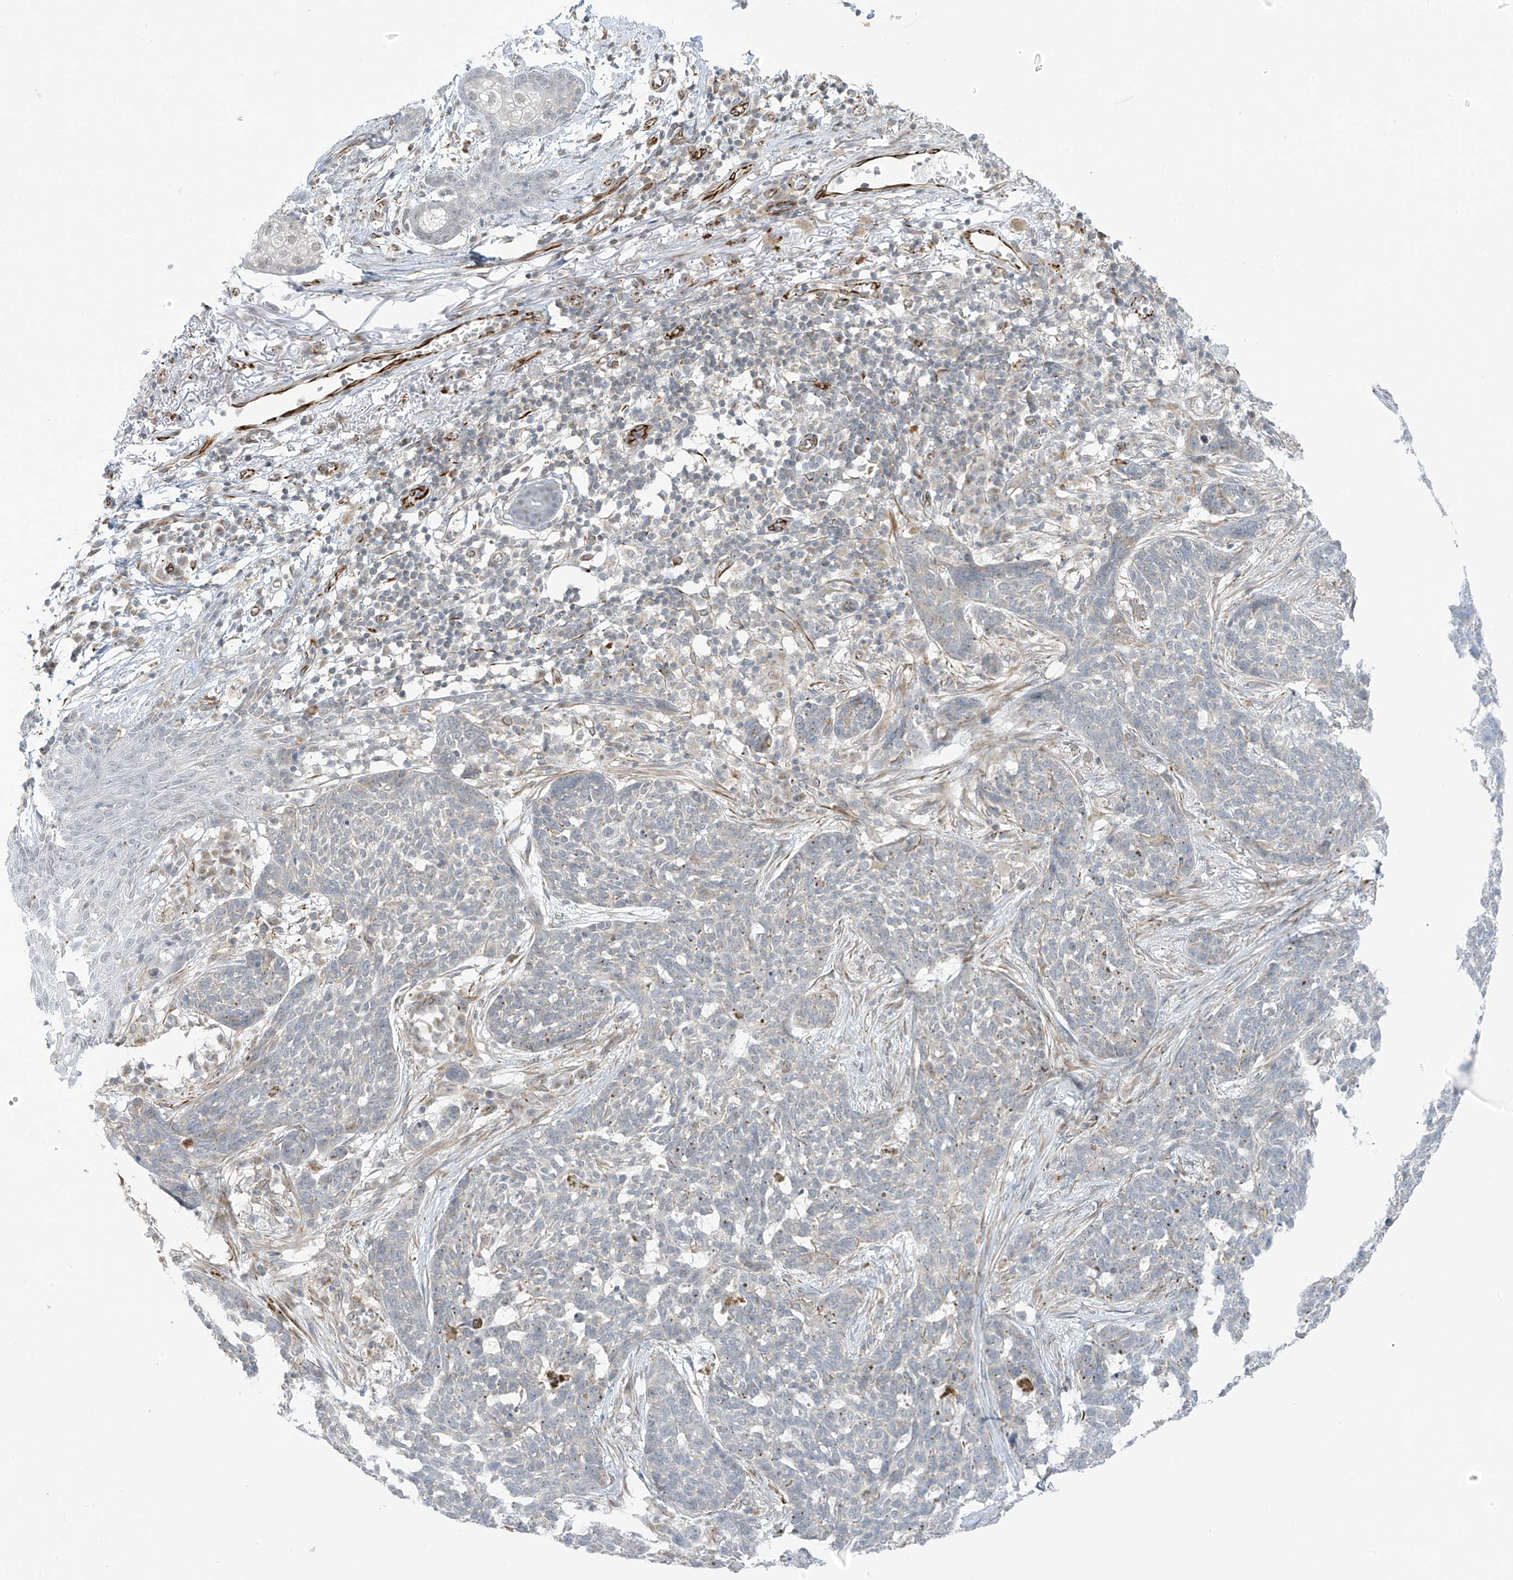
{"staining": {"intensity": "negative", "quantity": "none", "location": "none"}, "tissue": "skin cancer", "cell_type": "Tumor cells", "image_type": "cancer", "snomed": [{"axis": "morphology", "description": "Basal cell carcinoma"}, {"axis": "topography", "description": "Skin"}], "caption": "DAB (3,3'-diaminobenzidine) immunohistochemical staining of skin cancer demonstrates no significant positivity in tumor cells.", "gene": "HS6ST2", "patient": {"sex": "male", "age": 85}}